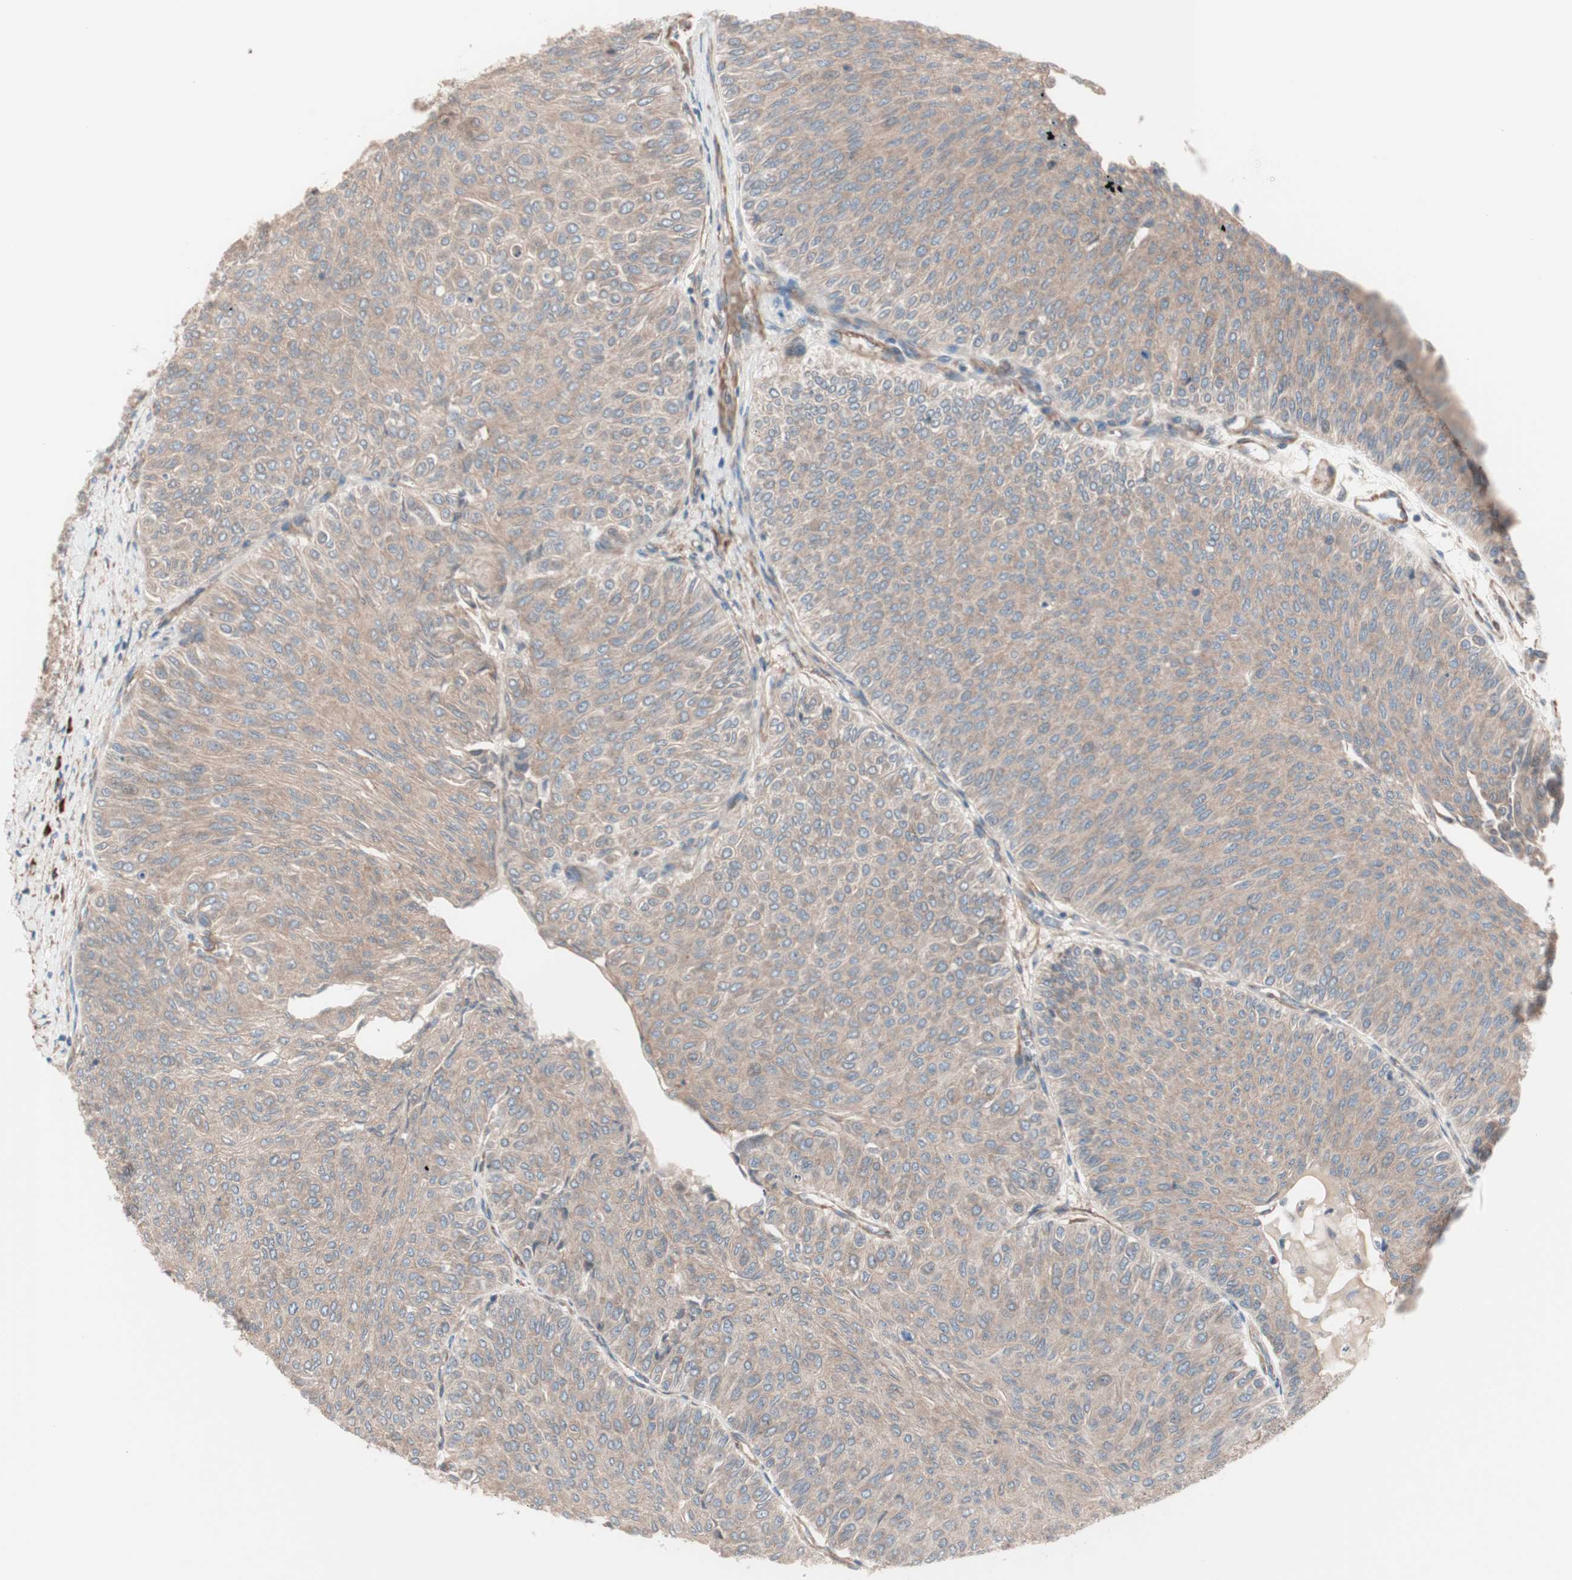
{"staining": {"intensity": "weak", "quantity": ">75%", "location": "cytoplasmic/membranous"}, "tissue": "urothelial cancer", "cell_type": "Tumor cells", "image_type": "cancer", "snomed": [{"axis": "morphology", "description": "Urothelial carcinoma, Low grade"}, {"axis": "topography", "description": "Urinary bladder"}], "caption": "About >75% of tumor cells in urothelial cancer exhibit weak cytoplasmic/membranous protein positivity as visualized by brown immunohistochemical staining.", "gene": "ALG5", "patient": {"sex": "male", "age": 78}}